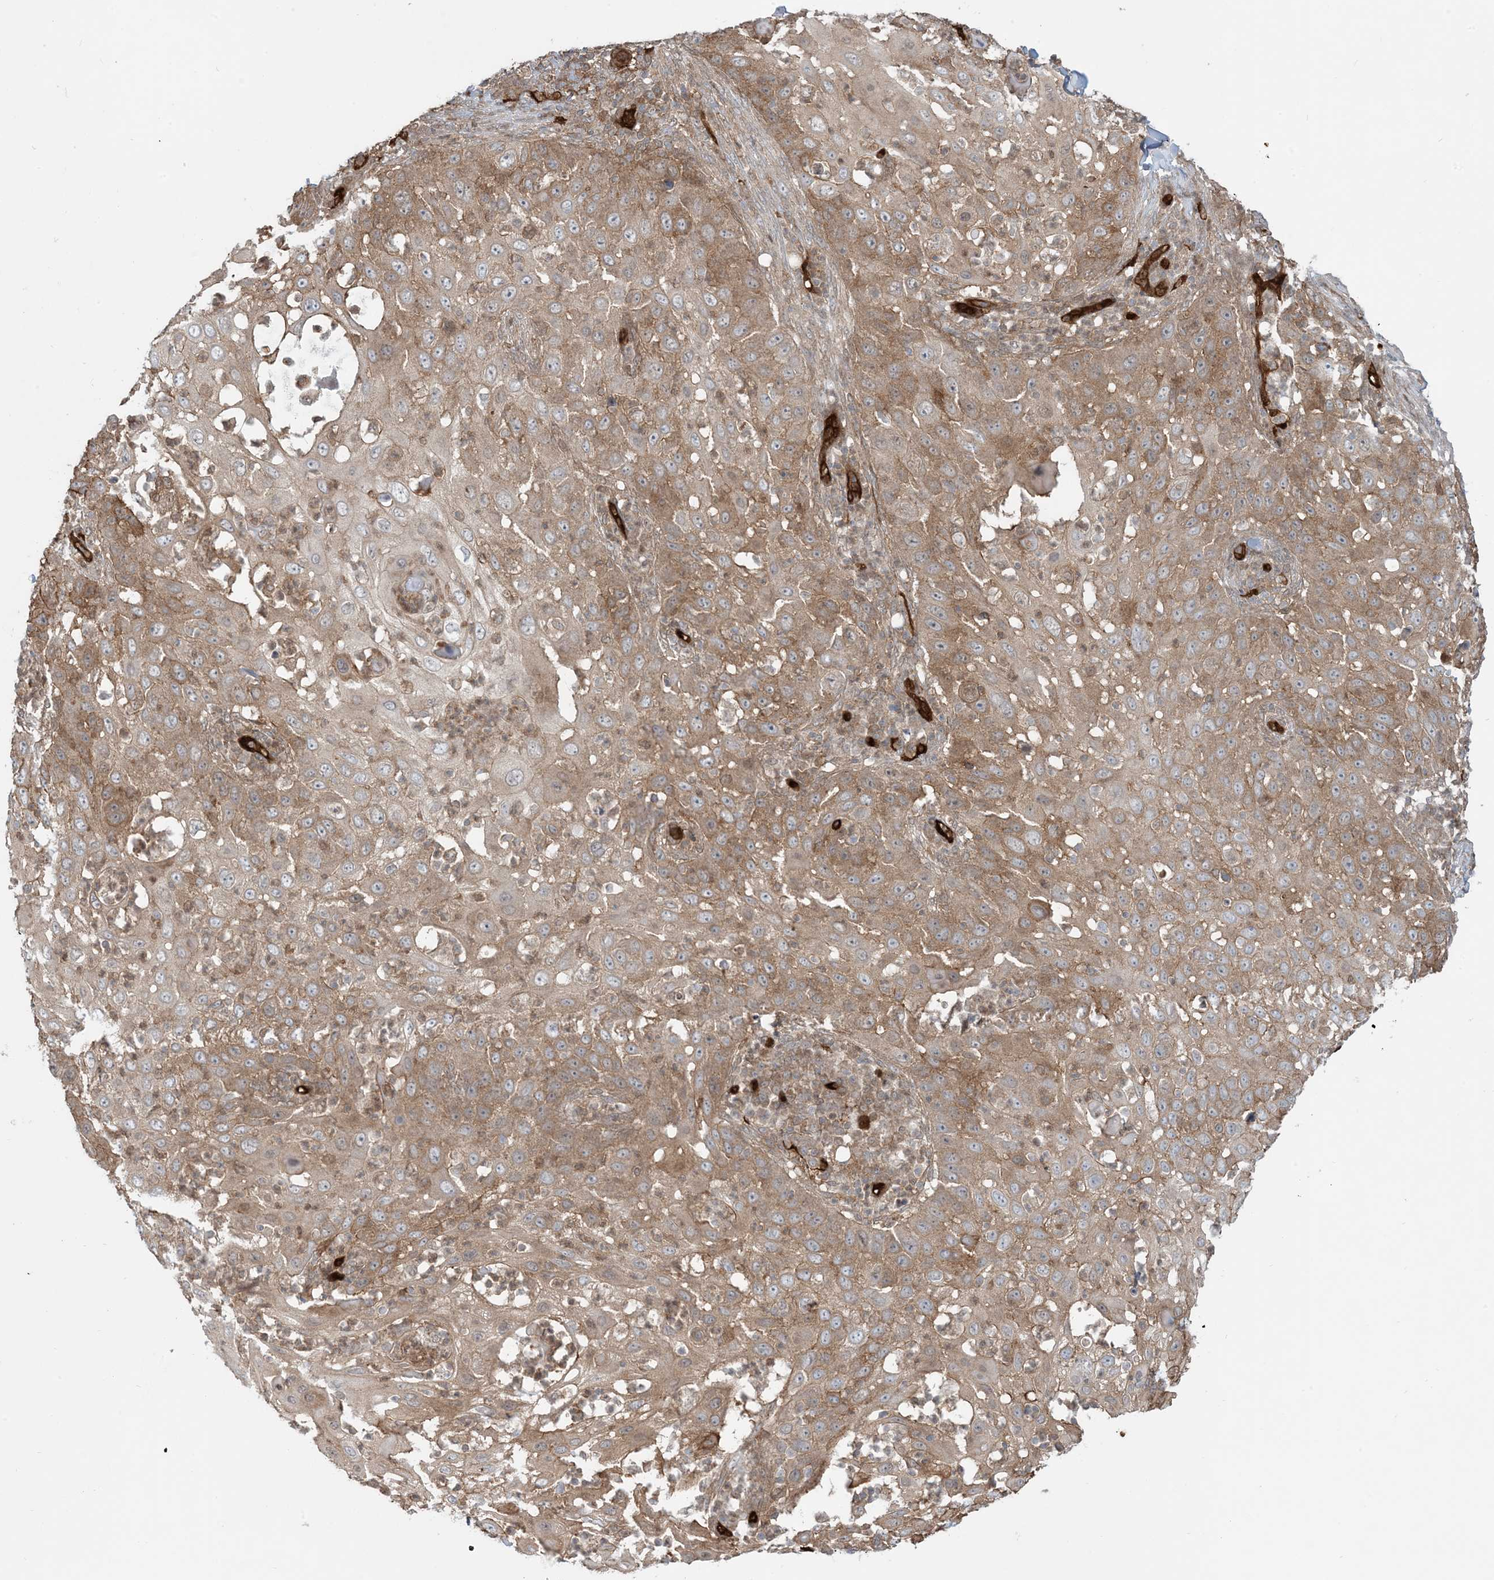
{"staining": {"intensity": "moderate", "quantity": ">75%", "location": "cytoplasmic/membranous"}, "tissue": "skin cancer", "cell_type": "Tumor cells", "image_type": "cancer", "snomed": [{"axis": "morphology", "description": "Squamous cell carcinoma, NOS"}, {"axis": "topography", "description": "Skin"}], "caption": "Moderate cytoplasmic/membranous staining is identified in approximately >75% of tumor cells in squamous cell carcinoma (skin).", "gene": "PPM1F", "patient": {"sex": "female", "age": 44}}